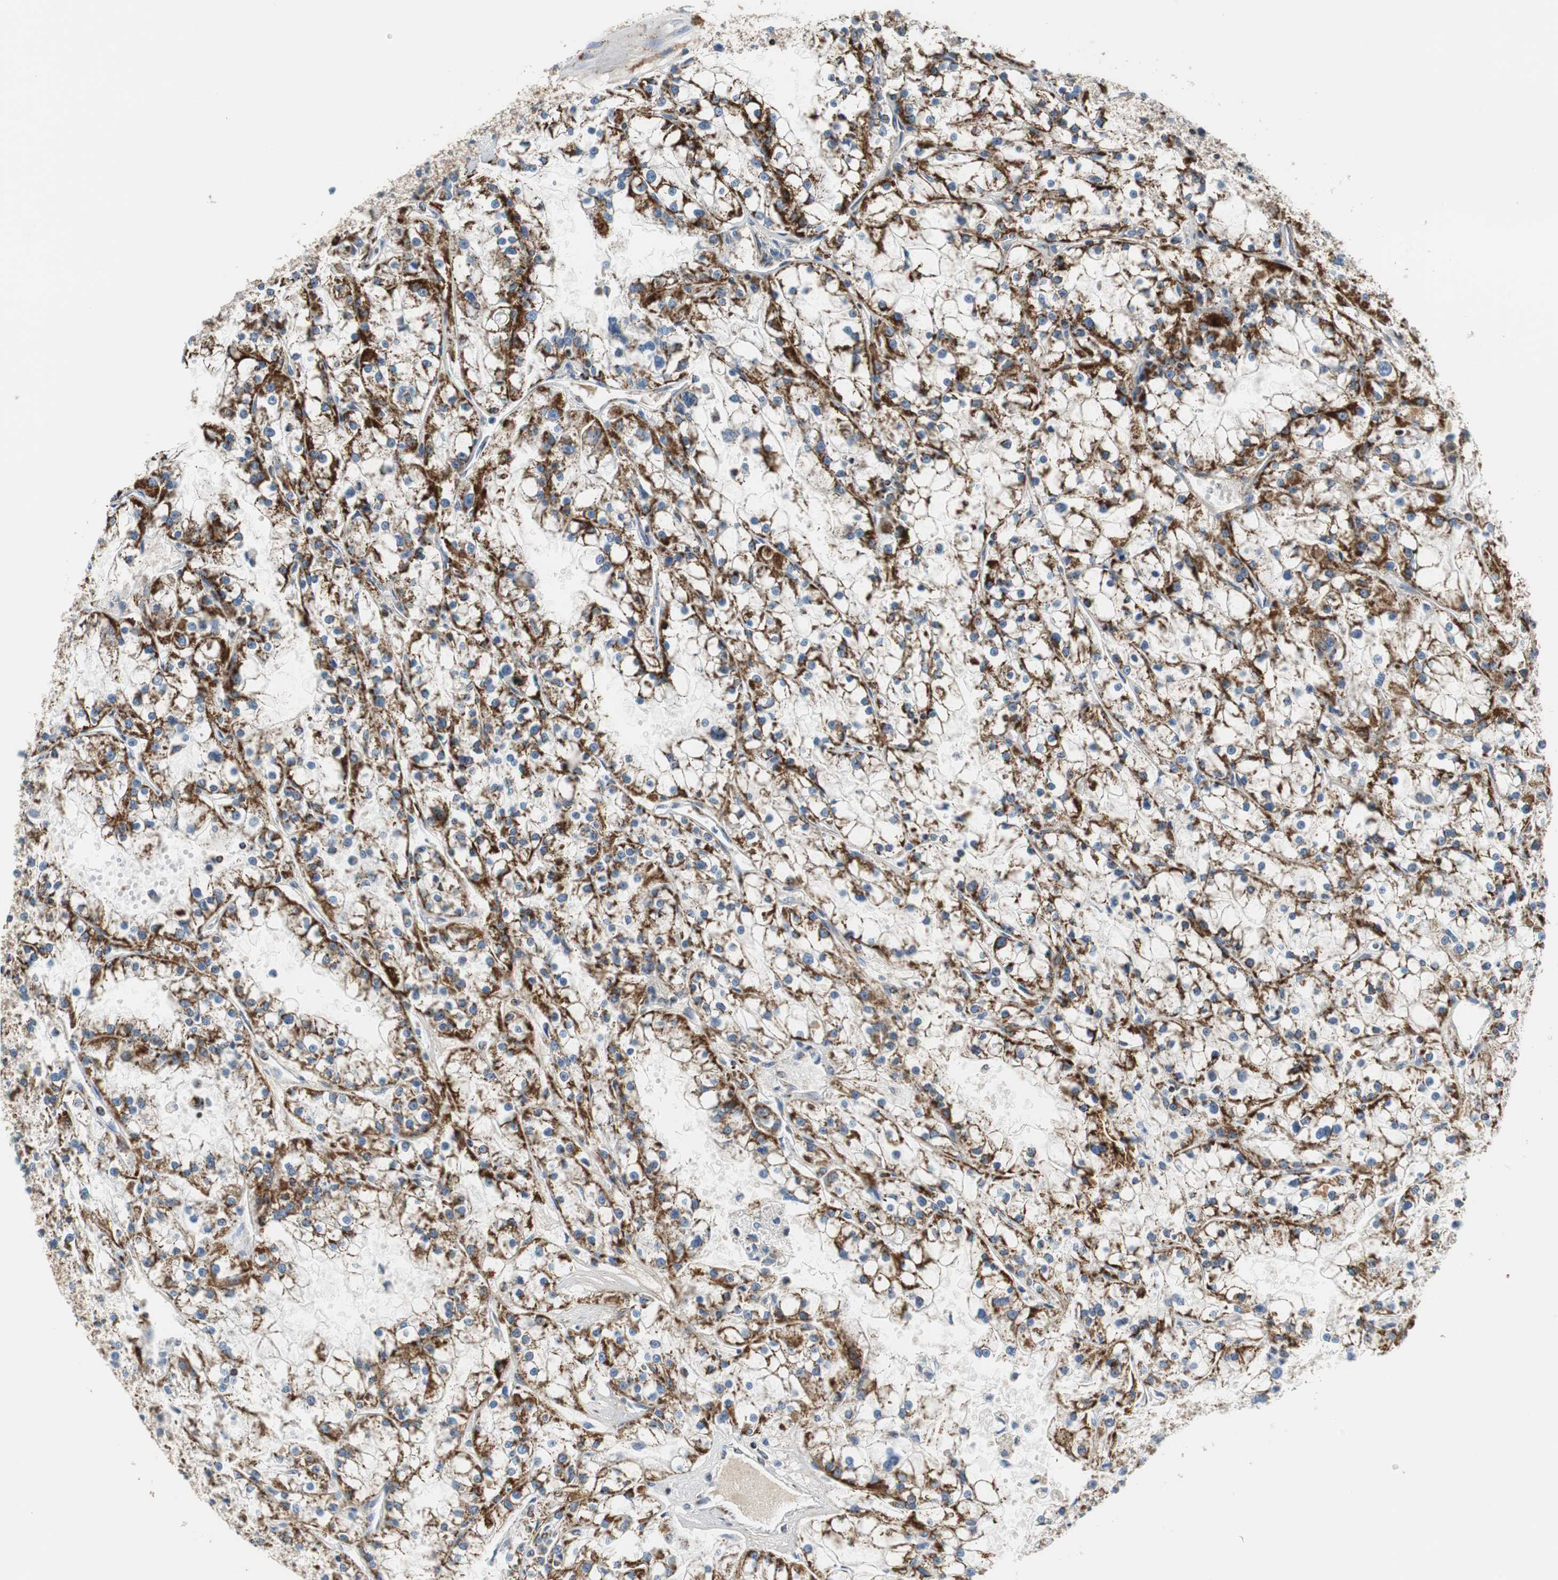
{"staining": {"intensity": "strong", "quantity": "<25%", "location": "cytoplasmic/membranous"}, "tissue": "renal cancer", "cell_type": "Tumor cells", "image_type": "cancer", "snomed": [{"axis": "morphology", "description": "Adenocarcinoma, NOS"}, {"axis": "topography", "description": "Kidney"}], "caption": "Strong cytoplasmic/membranous staining is present in approximately <25% of tumor cells in renal cancer.", "gene": "C1QTNF7", "patient": {"sex": "female", "age": 52}}